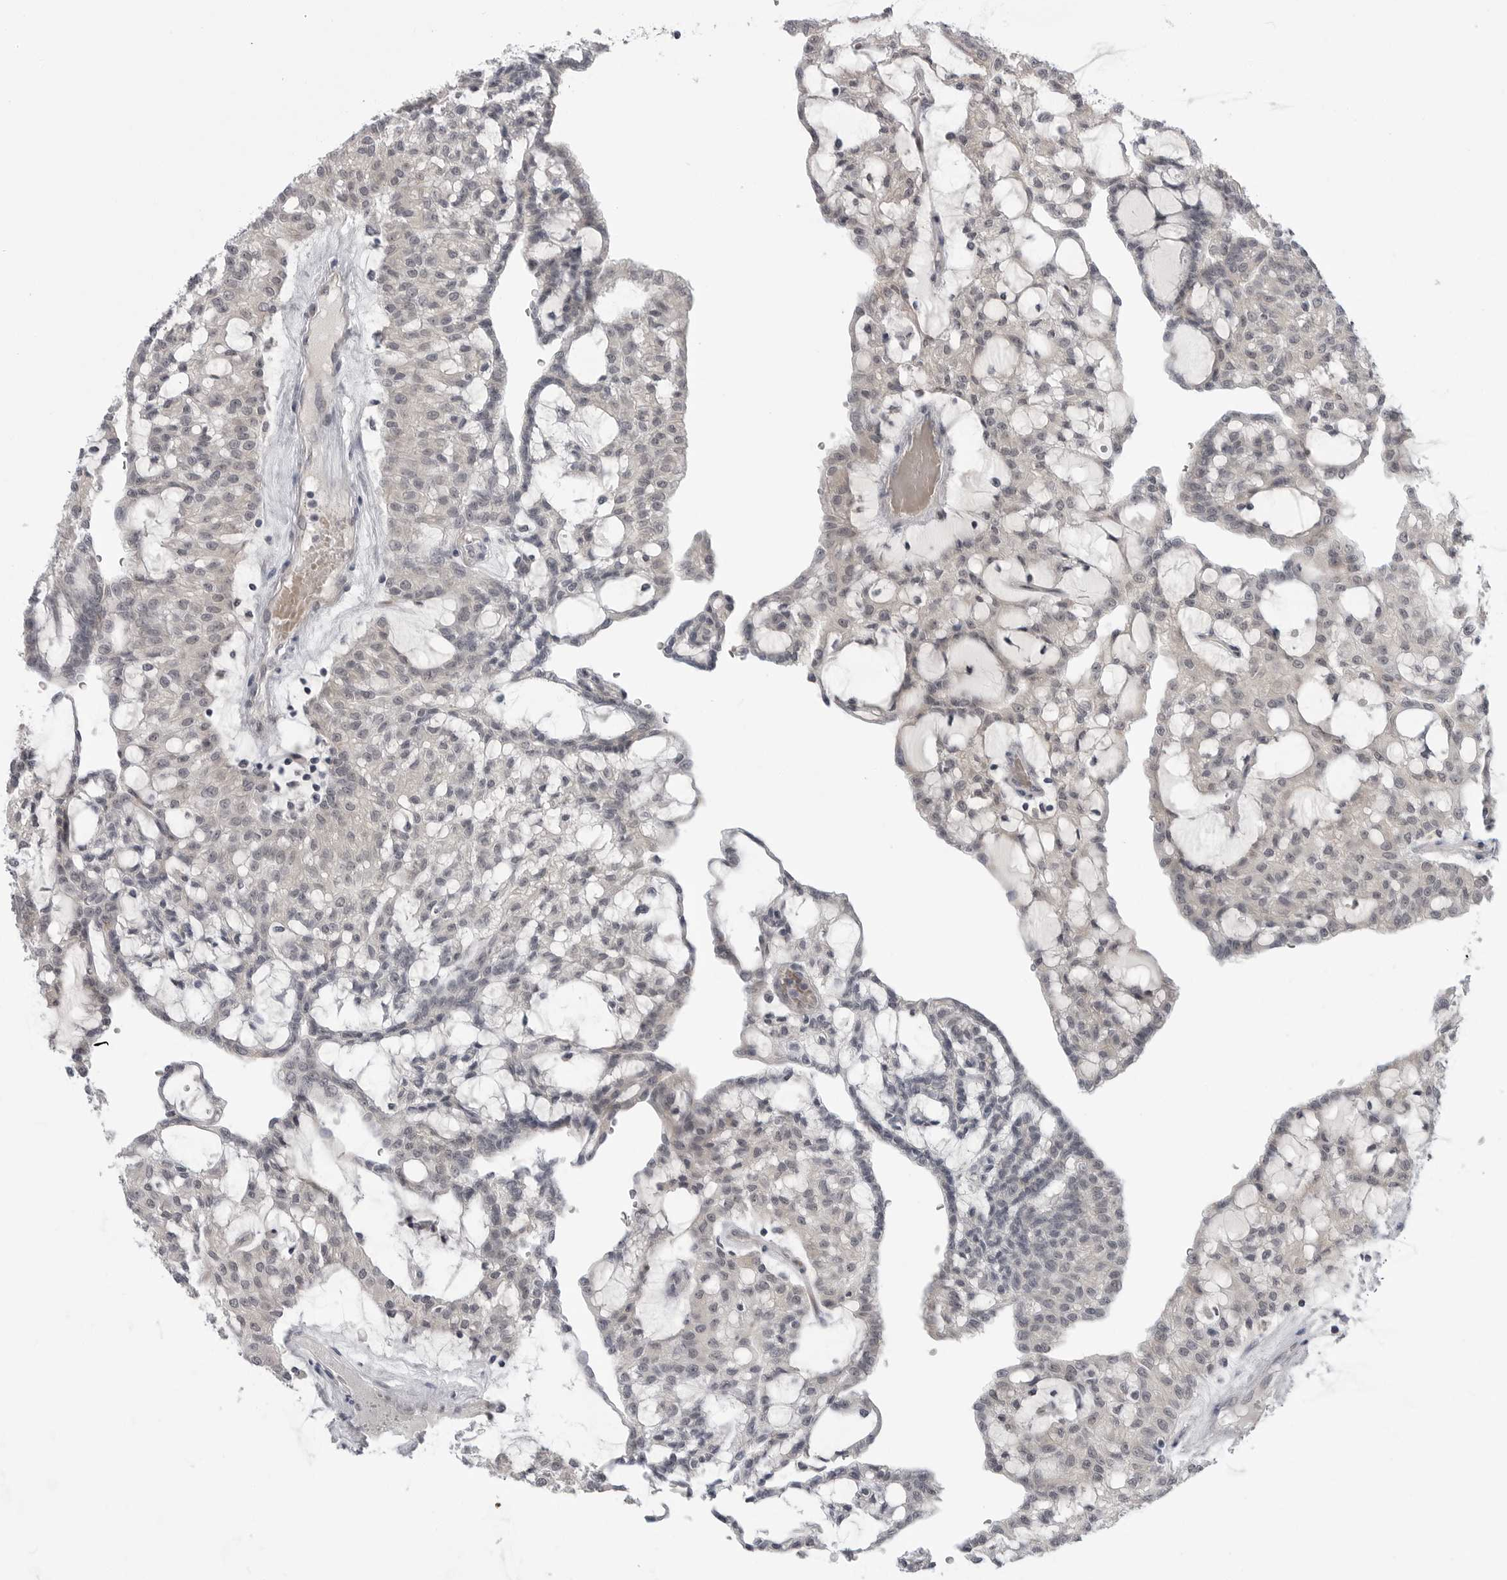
{"staining": {"intensity": "weak", "quantity": "<25%", "location": "nuclear"}, "tissue": "renal cancer", "cell_type": "Tumor cells", "image_type": "cancer", "snomed": [{"axis": "morphology", "description": "Adenocarcinoma, NOS"}, {"axis": "topography", "description": "Kidney"}], "caption": "Renal adenocarcinoma stained for a protein using IHC shows no positivity tumor cells.", "gene": "LRRC45", "patient": {"sex": "male", "age": 63}}